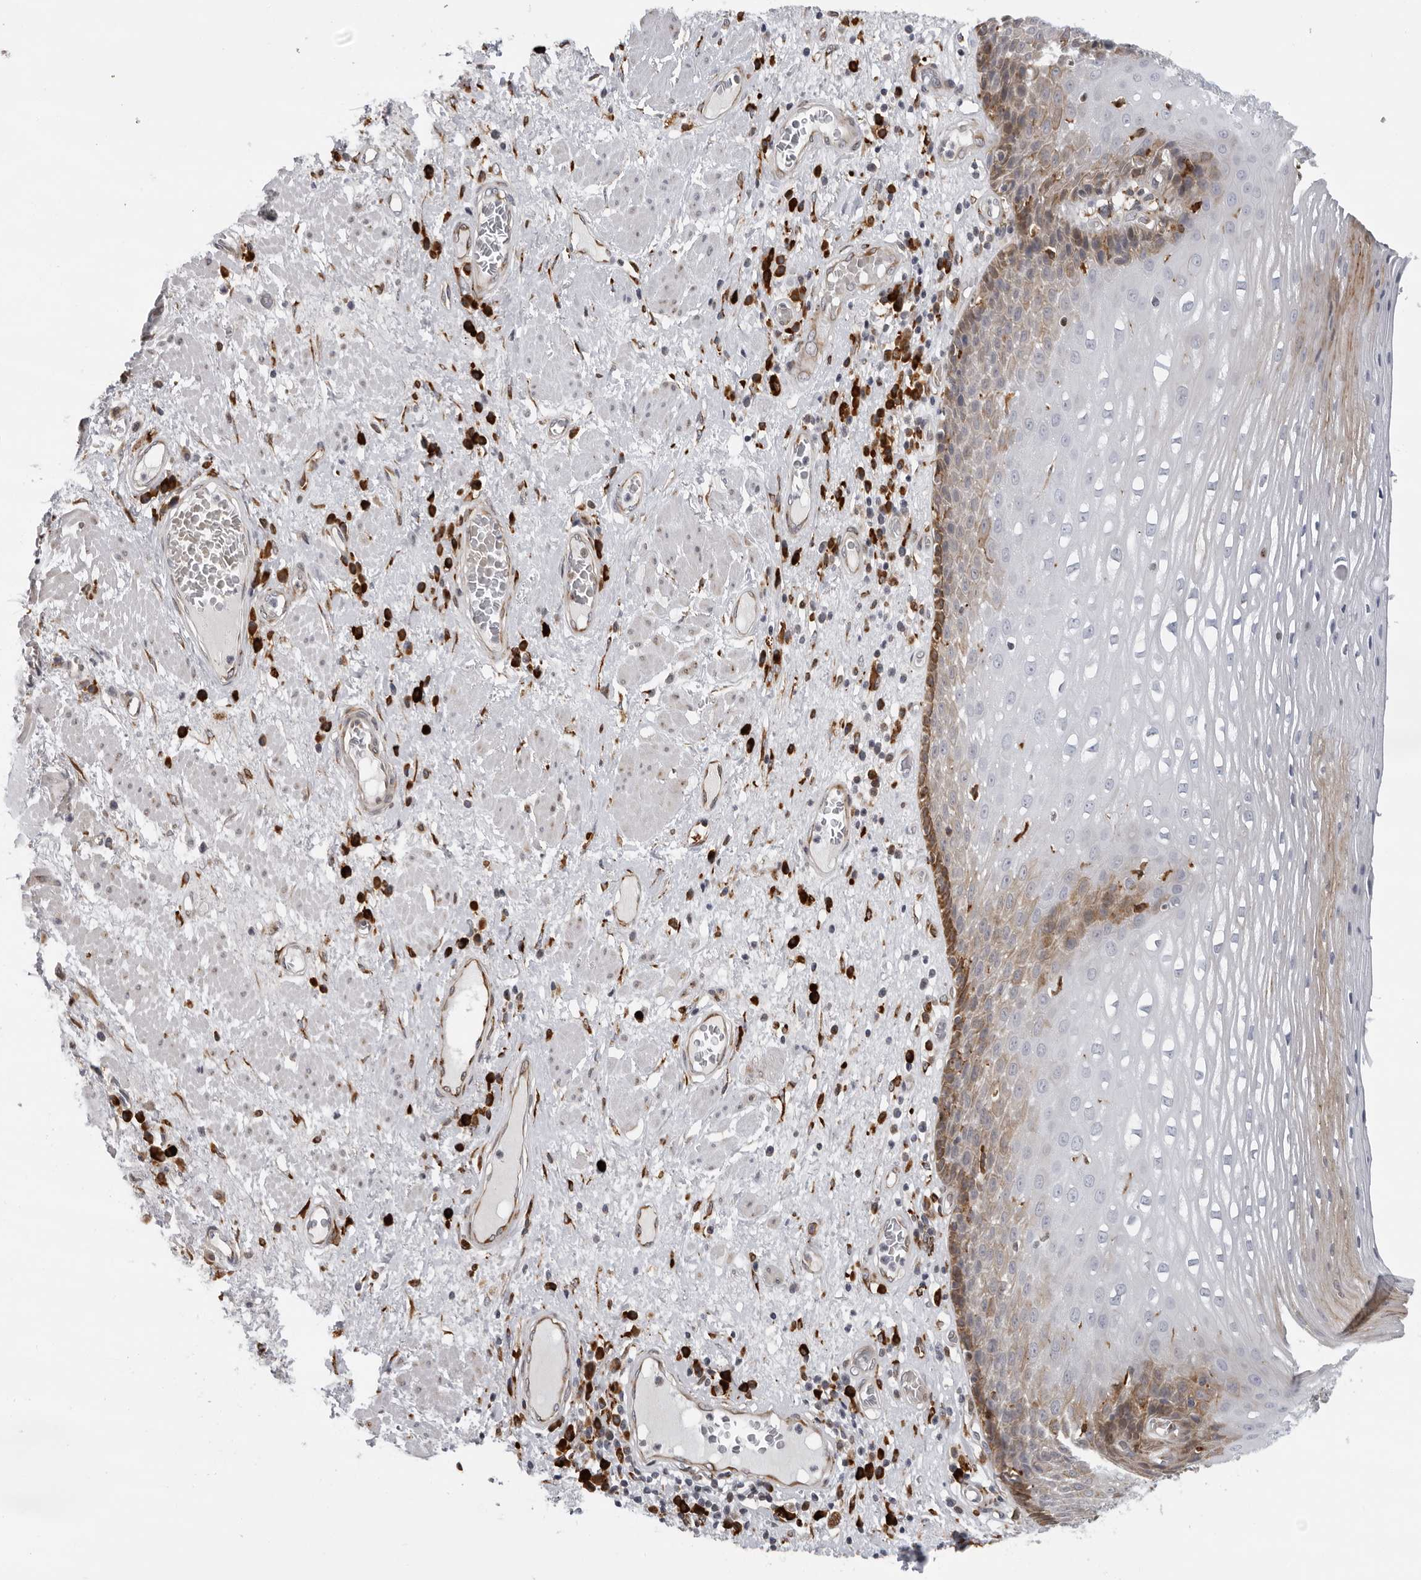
{"staining": {"intensity": "moderate", "quantity": "25%-75%", "location": "cytoplasmic/membranous"}, "tissue": "esophagus", "cell_type": "Squamous epithelial cells", "image_type": "normal", "snomed": [{"axis": "morphology", "description": "Normal tissue, NOS"}, {"axis": "morphology", "description": "Adenocarcinoma, NOS"}, {"axis": "topography", "description": "Esophagus"}], "caption": "DAB (3,3'-diaminobenzidine) immunohistochemical staining of normal esophagus demonstrates moderate cytoplasmic/membranous protein staining in approximately 25%-75% of squamous epithelial cells. The protein of interest is stained brown, and the nuclei are stained in blue (DAB IHC with brightfield microscopy, high magnification).", "gene": "ALPK2", "patient": {"sex": "male", "age": 62}}